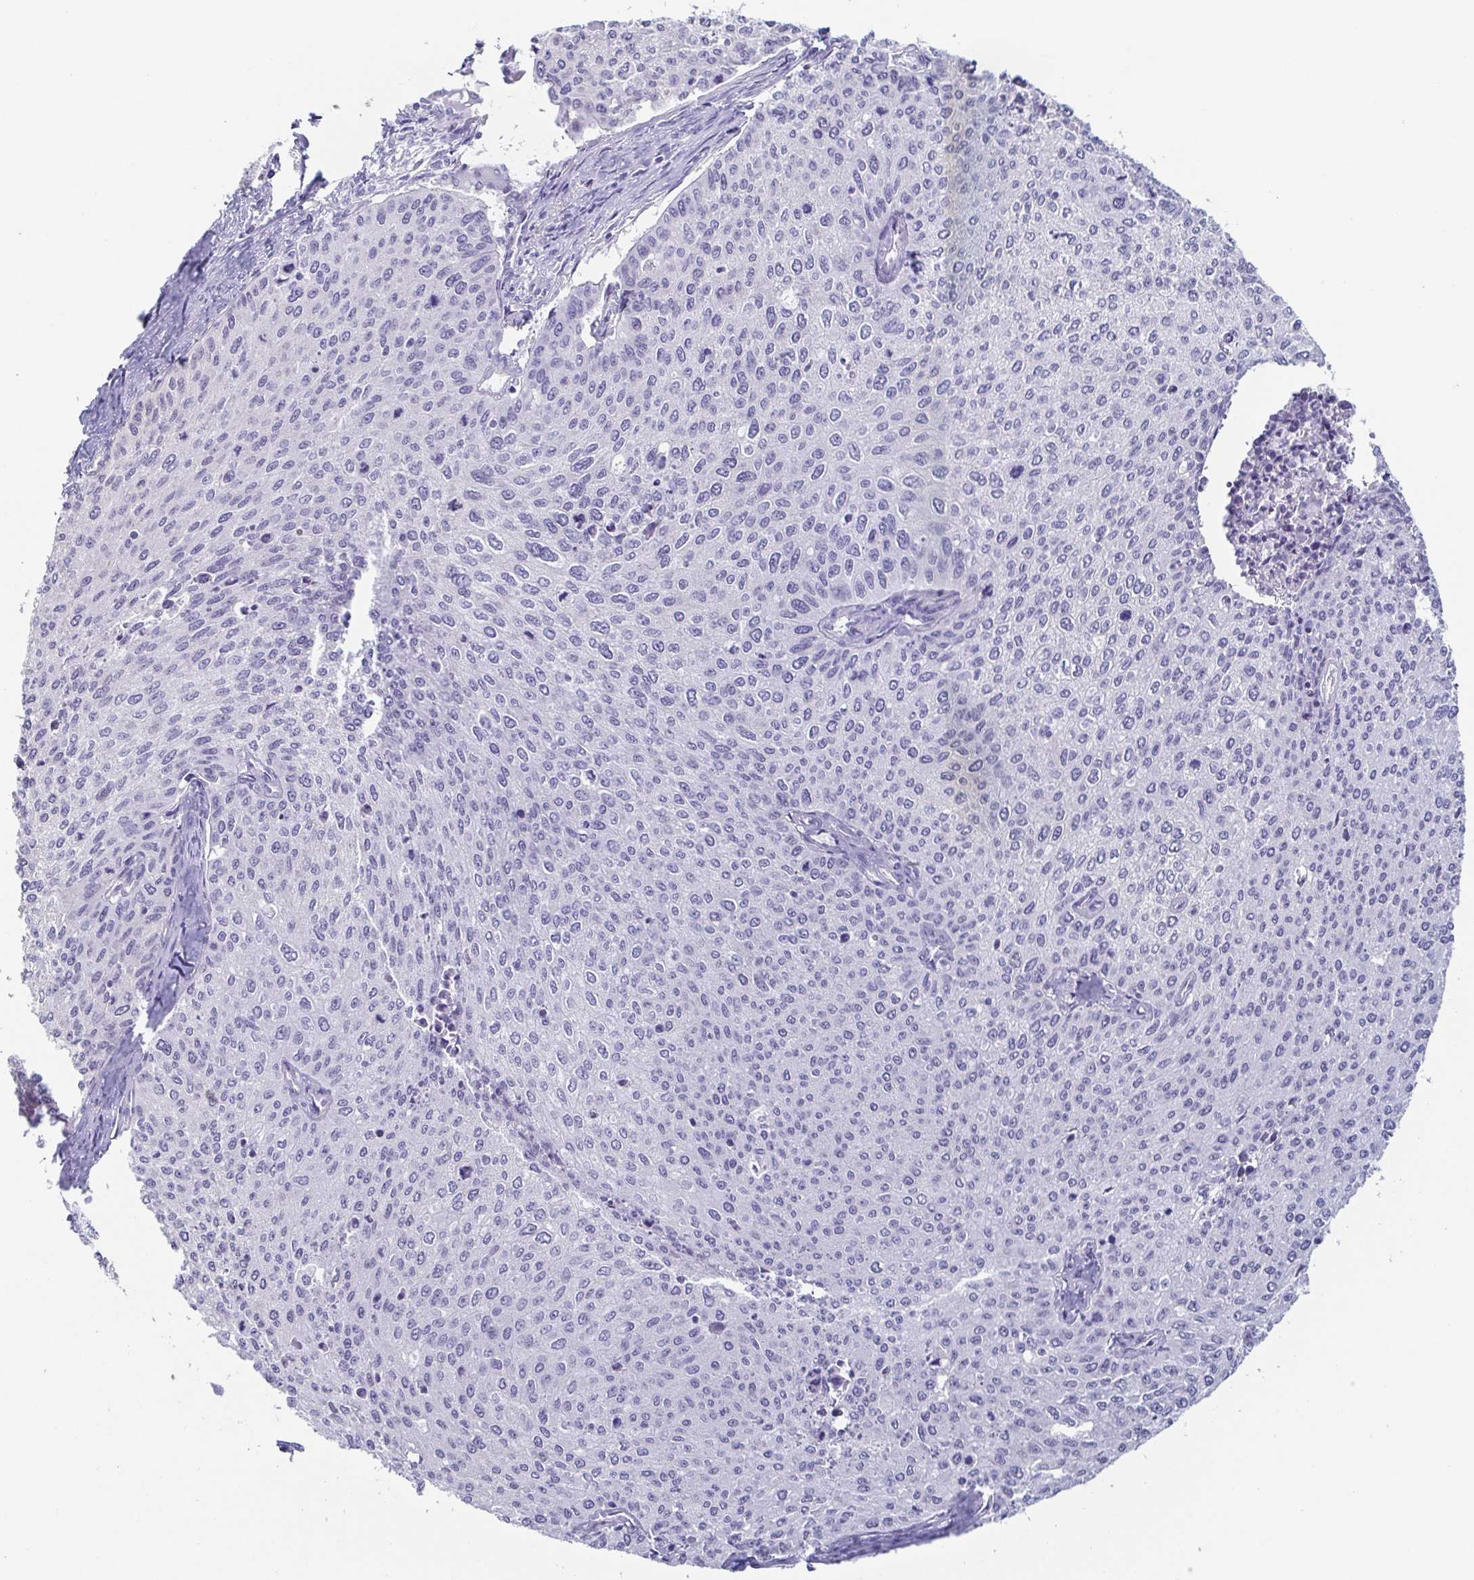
{"staining": {"intensity": "negative", "quantity": "none", "location": "none"}, "tissue": "cervical cancer", "cell_type": "Tumor cells", "image_type": "cancer", "snomed": [{"axis": "morphology", "description": "Squamous cell carcinoma, NOS"}, {"axis": "topography", "description": "Cervix"}], "caption": "An immunohistochemistry (IHC) image of cervical cancer is shown. There is no staining in tumor cells of cervical cancer.", "gene": "PRR4", "patient": {"sex": "female", "age": 38}}